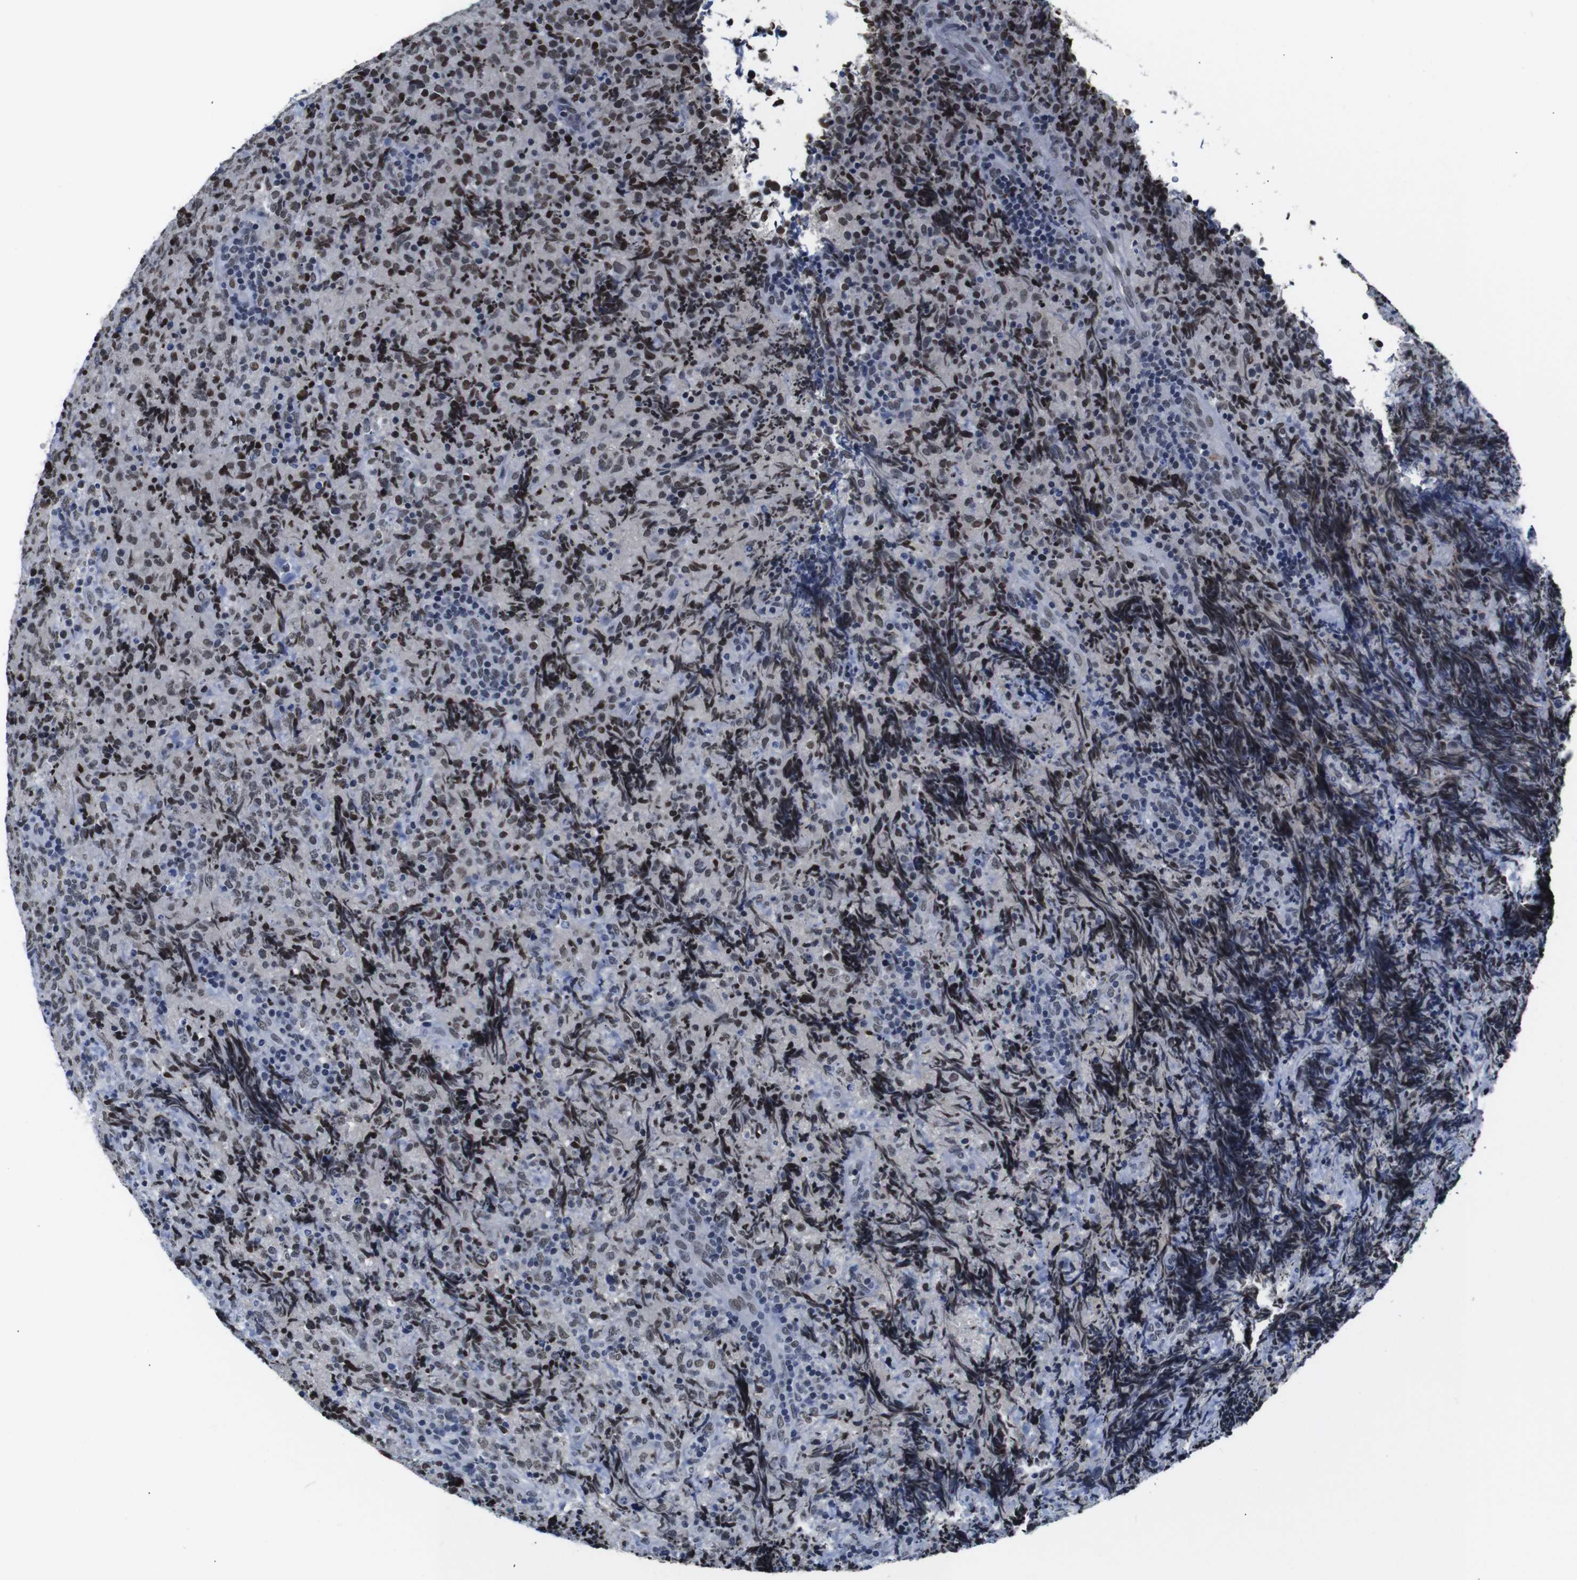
{"staining": {"intensity": "moderate", "quantity": ">75%", "location": "nuclear"}, "tissue": "lymphoma", "cell_type": "Tumor cells", "image_type": "cancer", "snomed": [{"axis": "morphology", "description": "Malignant lymphoma, non-Hodgkin's type, High grade"}, {"axis": "topography", "description": "Tonsil"}], "caption": "Malignant lymphoma, non-Hodgkin's type (high-grade) was stained to show a protein in brown. There is medium levels of moderate nuclear staining in about >75% of tumor cells.", "gene": "ILDR2", "patient": {"sex": "female", "age": 36}}